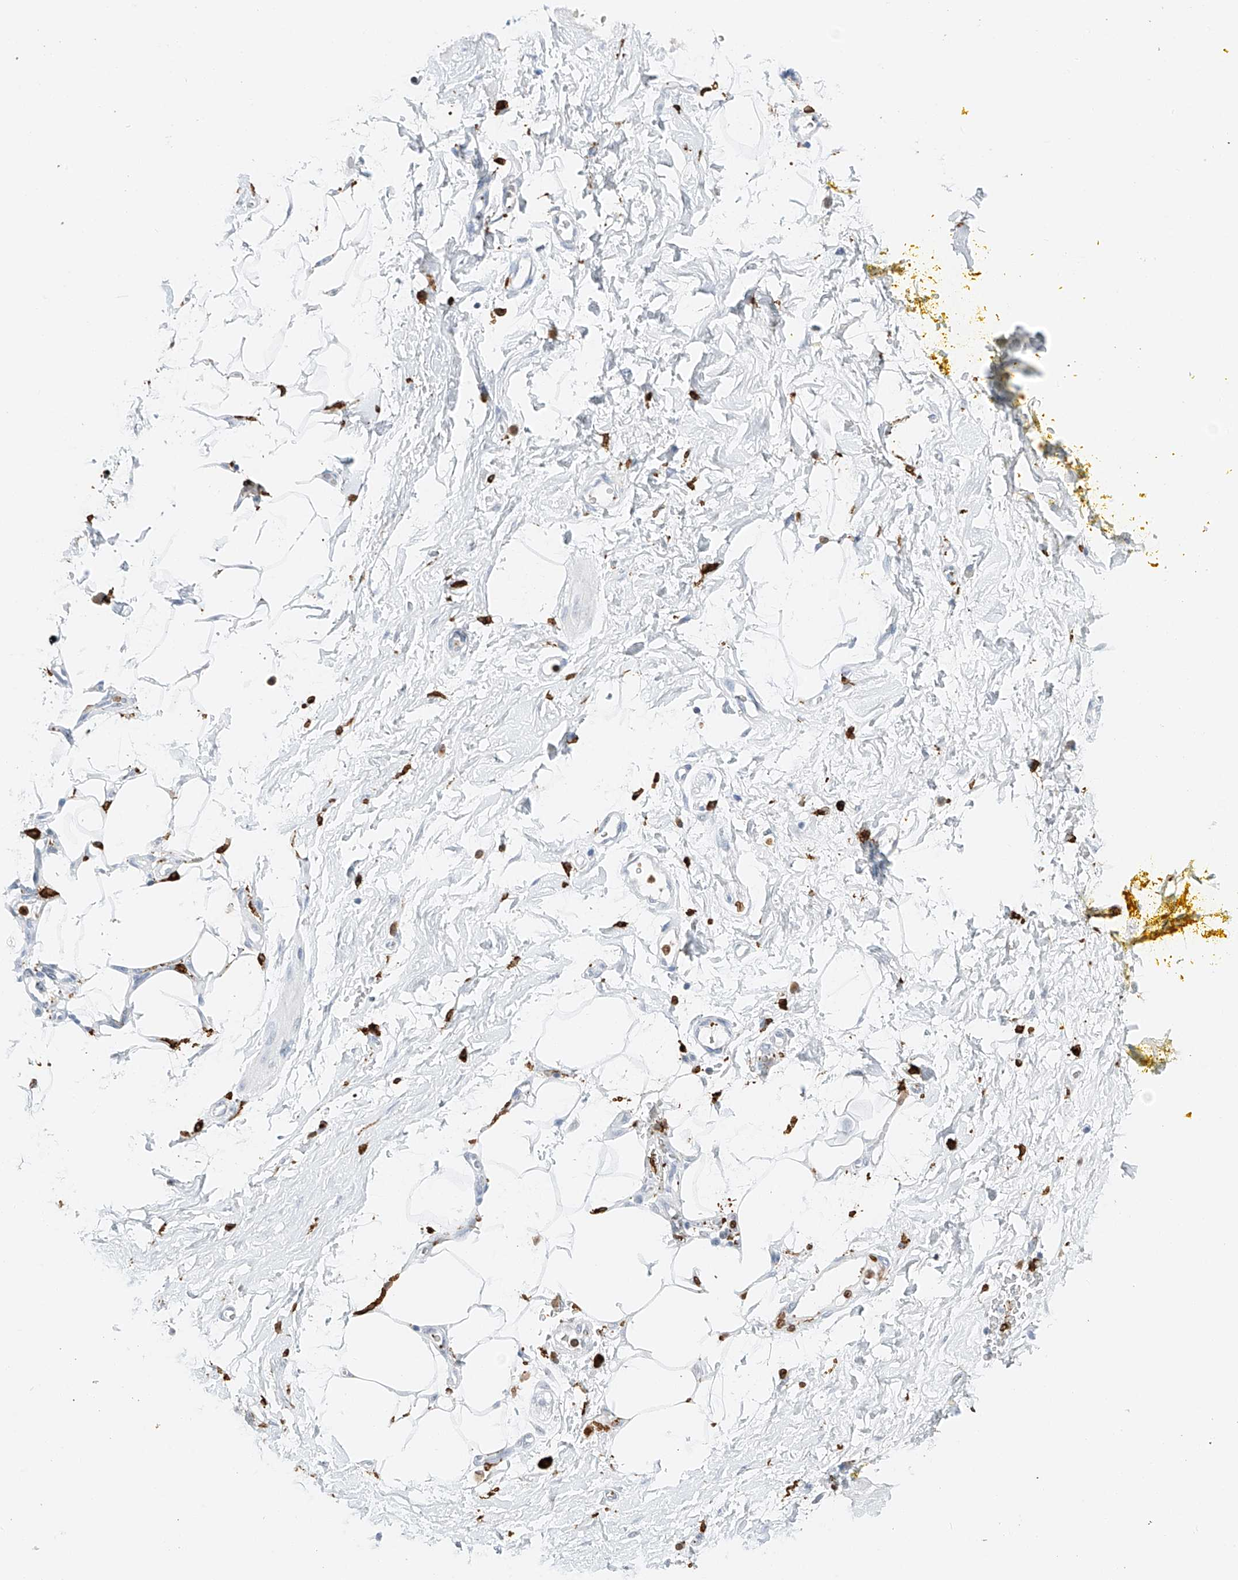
{"staining": {"intensity": "negative", "quantity": "none", "location": "none"}, "tissue": "adipose tissue", "cell_type": "Adipocytes", "image_type": "normal", "snomed": [{"axis": "morphology", "description": "Normal tissue, NOS"}, {"axis": "morphology", "description": "Adenocarcinoma, NOS"}, {"axis": "topography", "description": "Pancreas"}, {"axis": "topography", "description": "Peripheral nerve tissue"}], "caption": "Immunohistochemical staining of normal human adipose tissue reveals no significant expression in adipocytes. (Brightfield microscopy of DAB (3,3'-diaminobenzidine) immunohistochemistry (IHC) at high magnification).", "gene": "TBXAS1", "patient": {"sex": "male", "age": 59}}